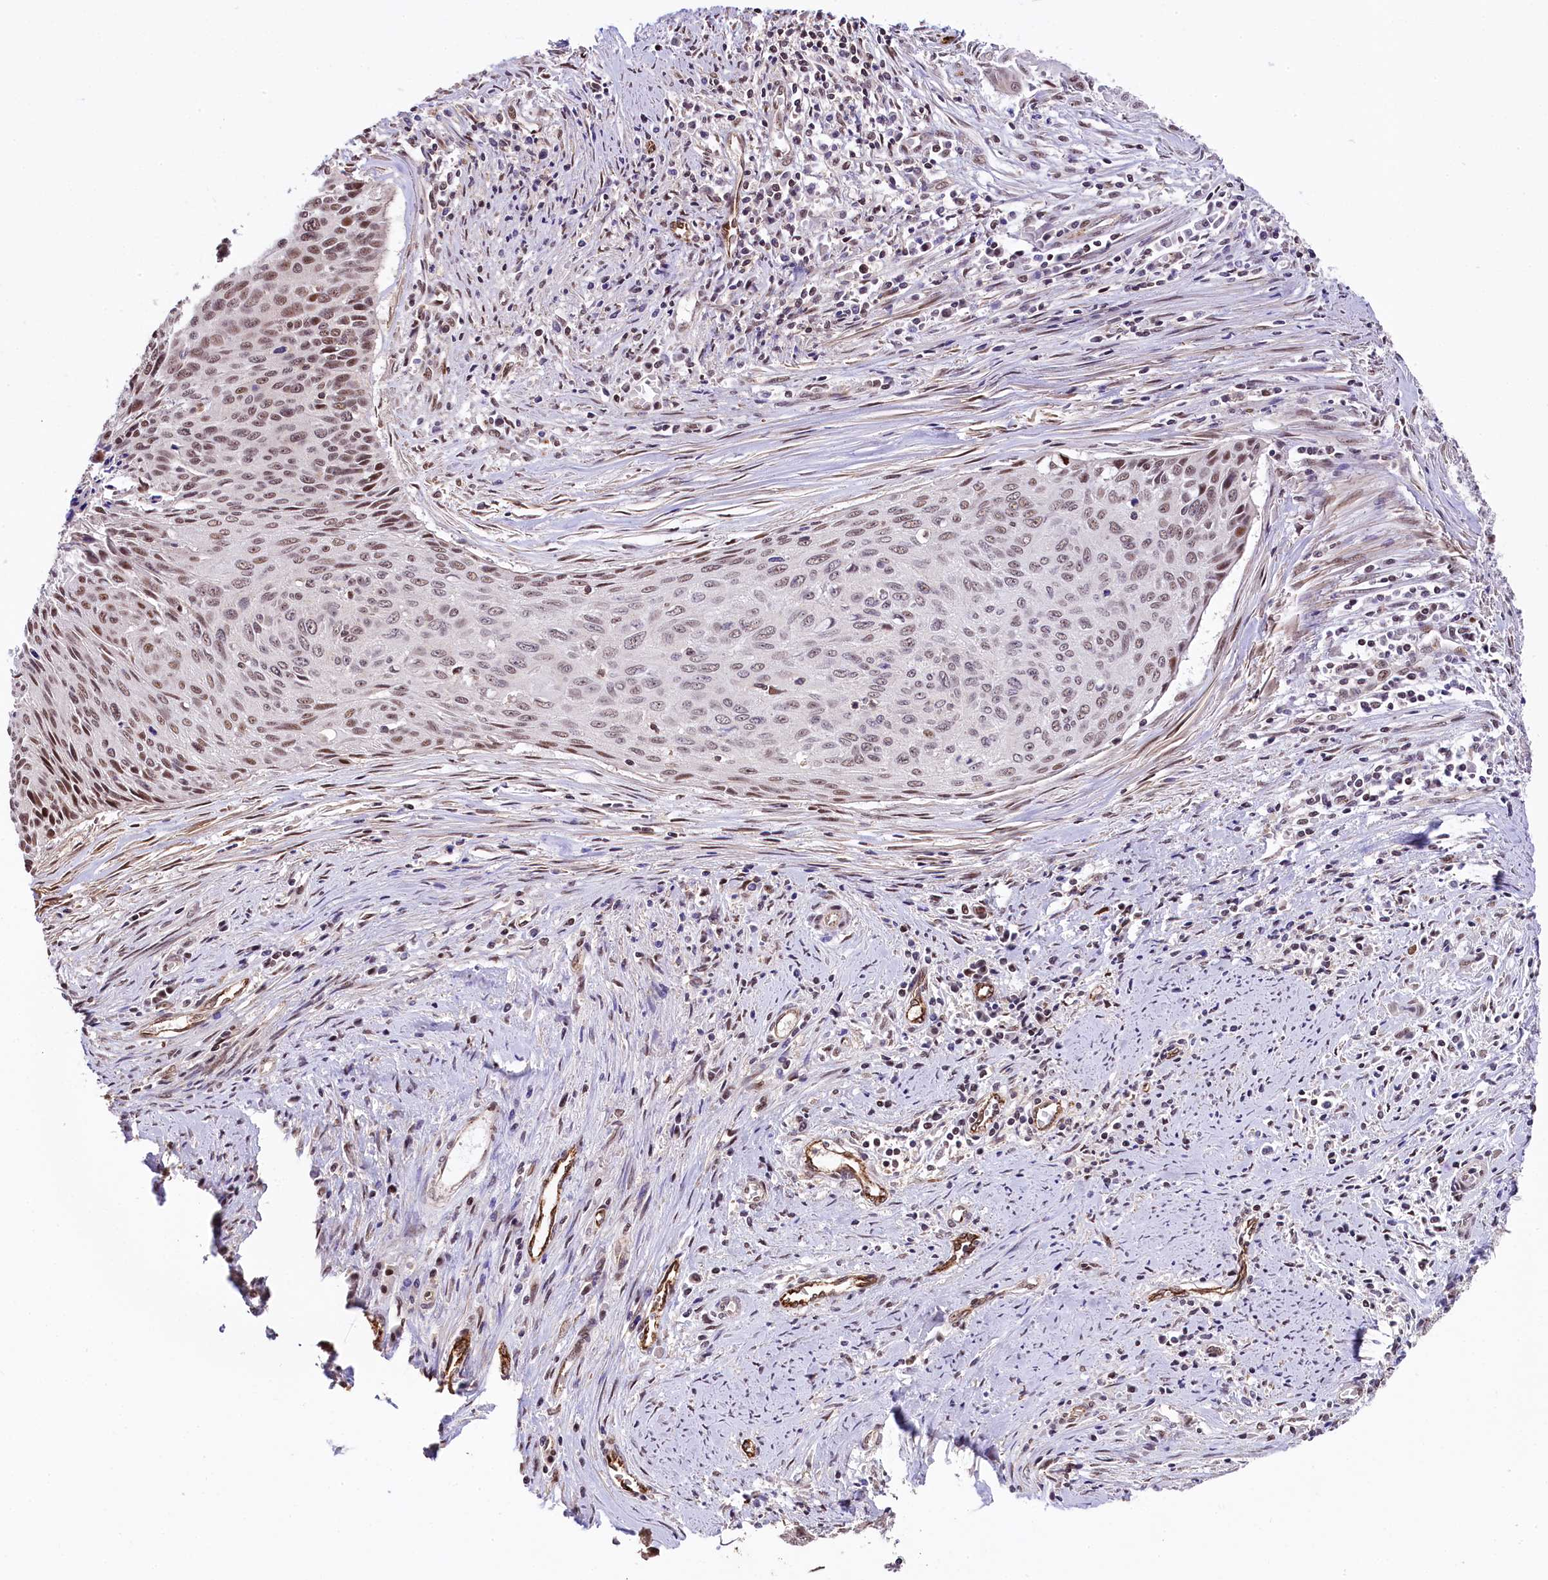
{"staining": {"intensity": "weak", "quantity": ">75%", "location": "nuclear"}, "tissue": "cervical cancer", "cell_type": "Tumor cells", "image_type": "cancer", "snomed": [{"axis": "morphology", "description": "Squamous cell carcinoma, NOS"}, {"axis": "topography", "description": "Cervix"}], "caption": "Immunohistochemistry (IHC) photomicrograph of human cervical cancer stained for a protein (brown), which reveals low levels of weak nuclear staining in approximately >75% of tumor cells.", "gene": "MRPL54", "patient": {"sex": "female", "age": 55}}